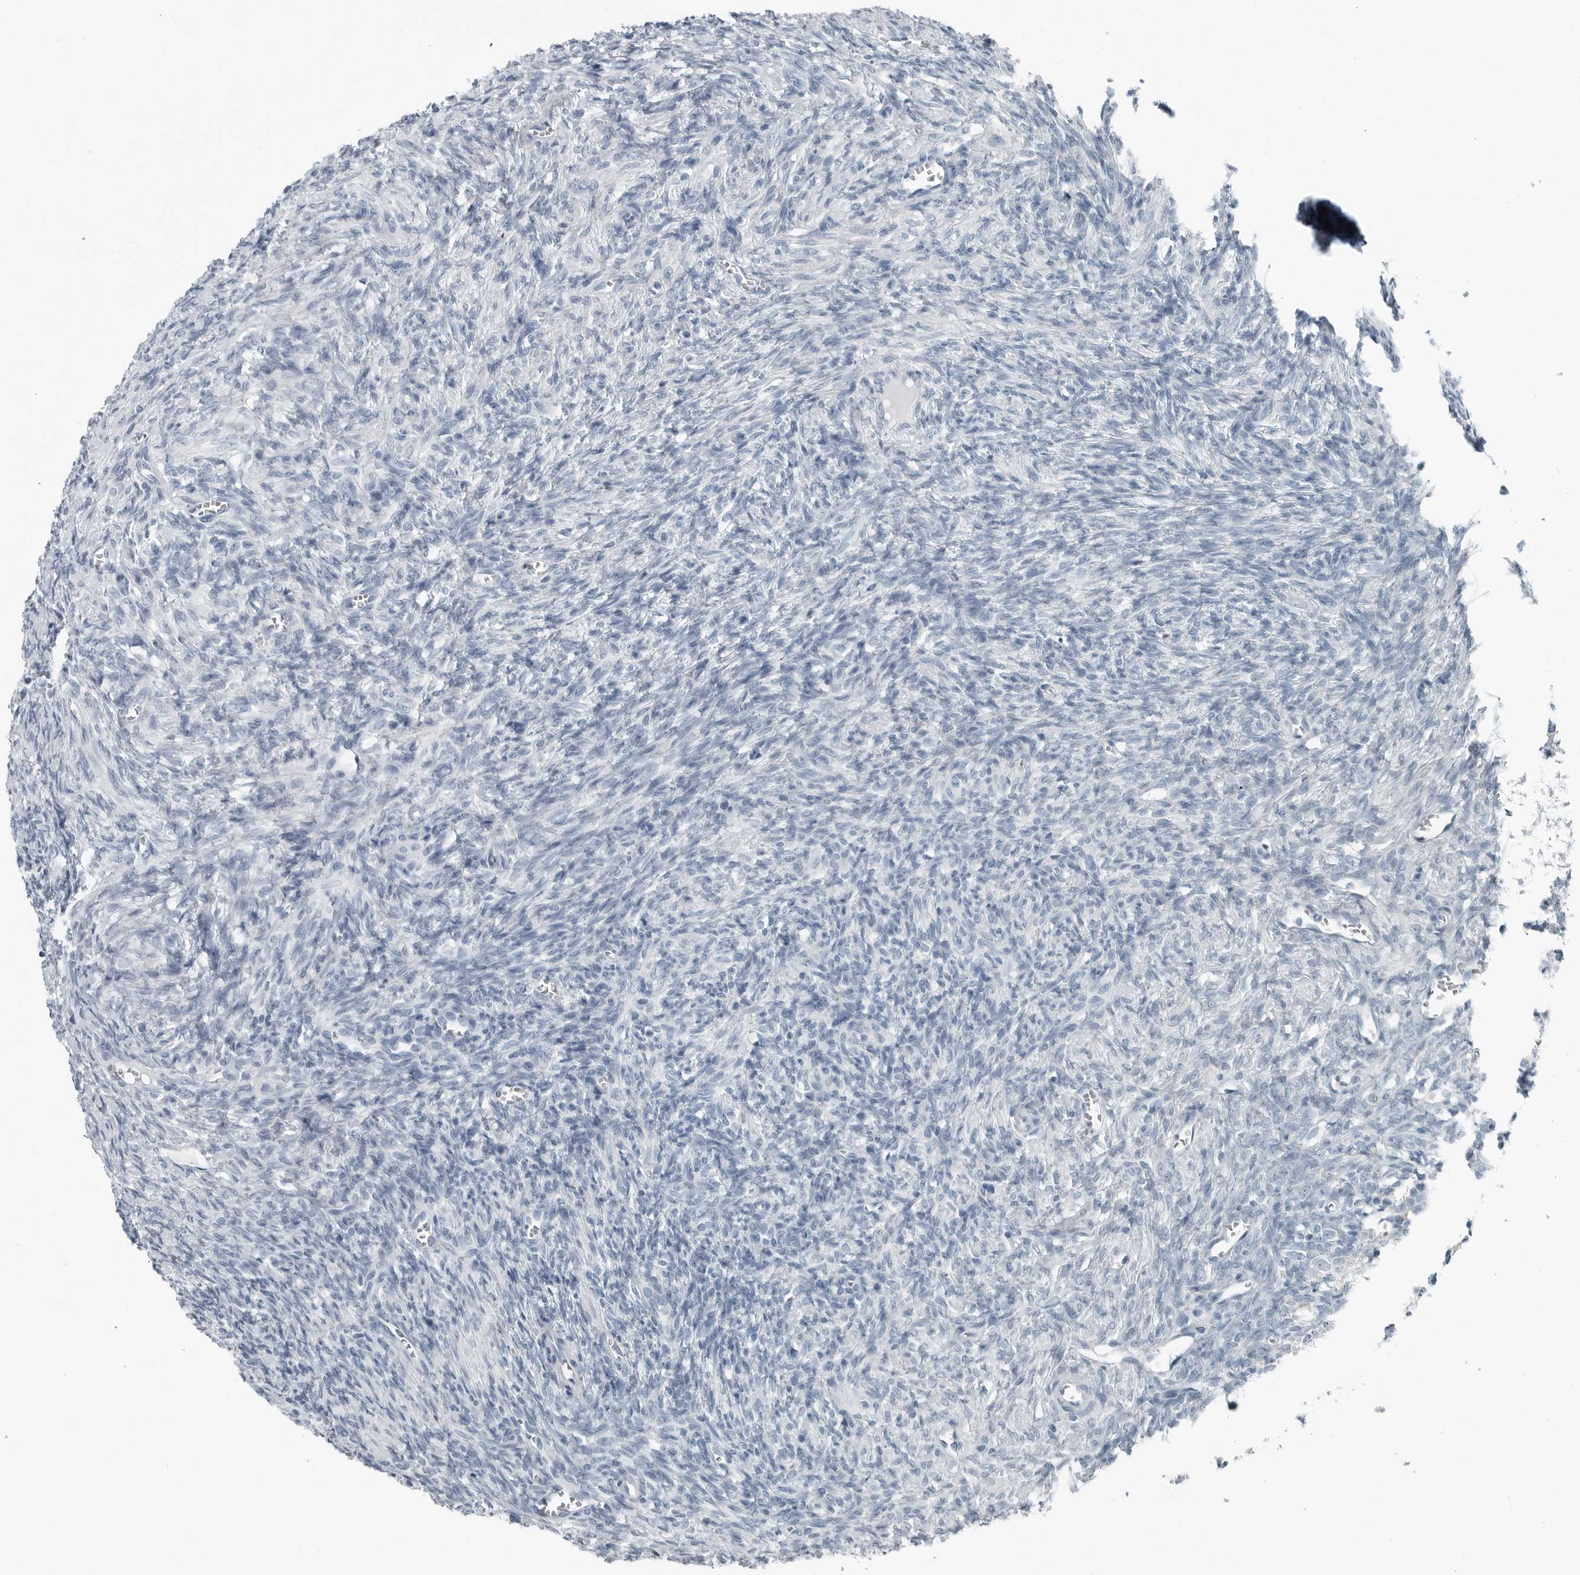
{"staining": {"intensity": "negative", "quantity": "none", "location": "none"}, "tissue": "ovary", "cell_type": "Follicle cells", "image_type": "normal", "snomed": [{"axis": "morphology", "description": "Normal tissue, NOS"}, {"axis": "topography", "description": "Ovary"}], "caption": "This histopathology image is of benign ovary stained with immunohistochemistry (IHC) to label a protein in brown with the nuclei are counter-stained blue. There is no expression in follicle cells.", "gene": "ZPBP2", "patient": {"sex": "female", "age": 27}}